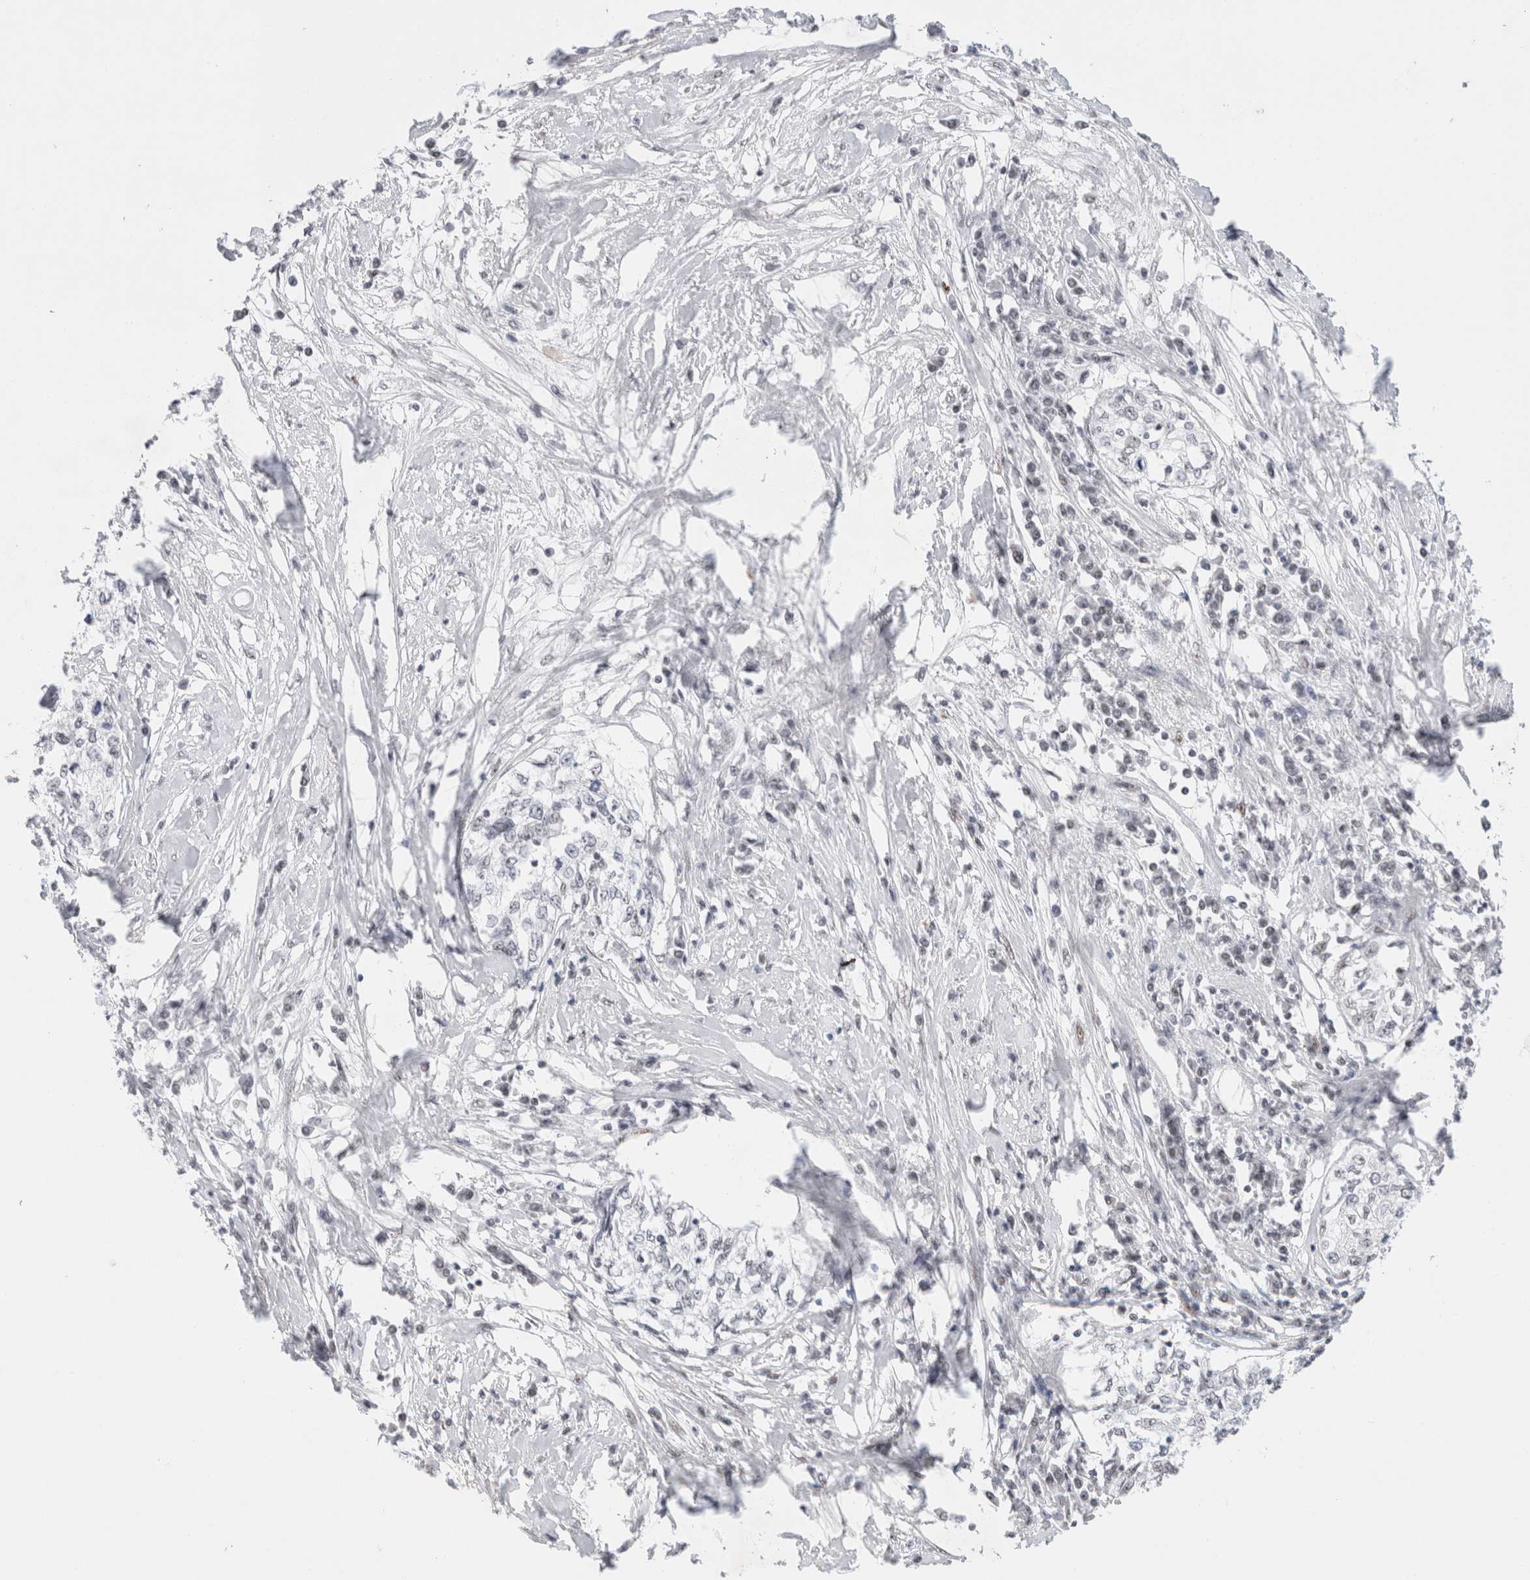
{"staining": {"intensity": "negative", "quantity": "none", "location": "none"}, "tissue": "cervical cancer", "cell_type": "Tumor cells", "image_type": "cancer", "snomed": [{"axis": "morphology", "description": "Squamous cell carcinoma, NOS"}, {"axis": "topography", "description": "Cervix"}], "caption": "A photomicrograph of cervical cancer stained for a protein displays no brown staining in tumor cells.", "gene": "COPS7A", "patient": {"sex": "female", "age": 57}}